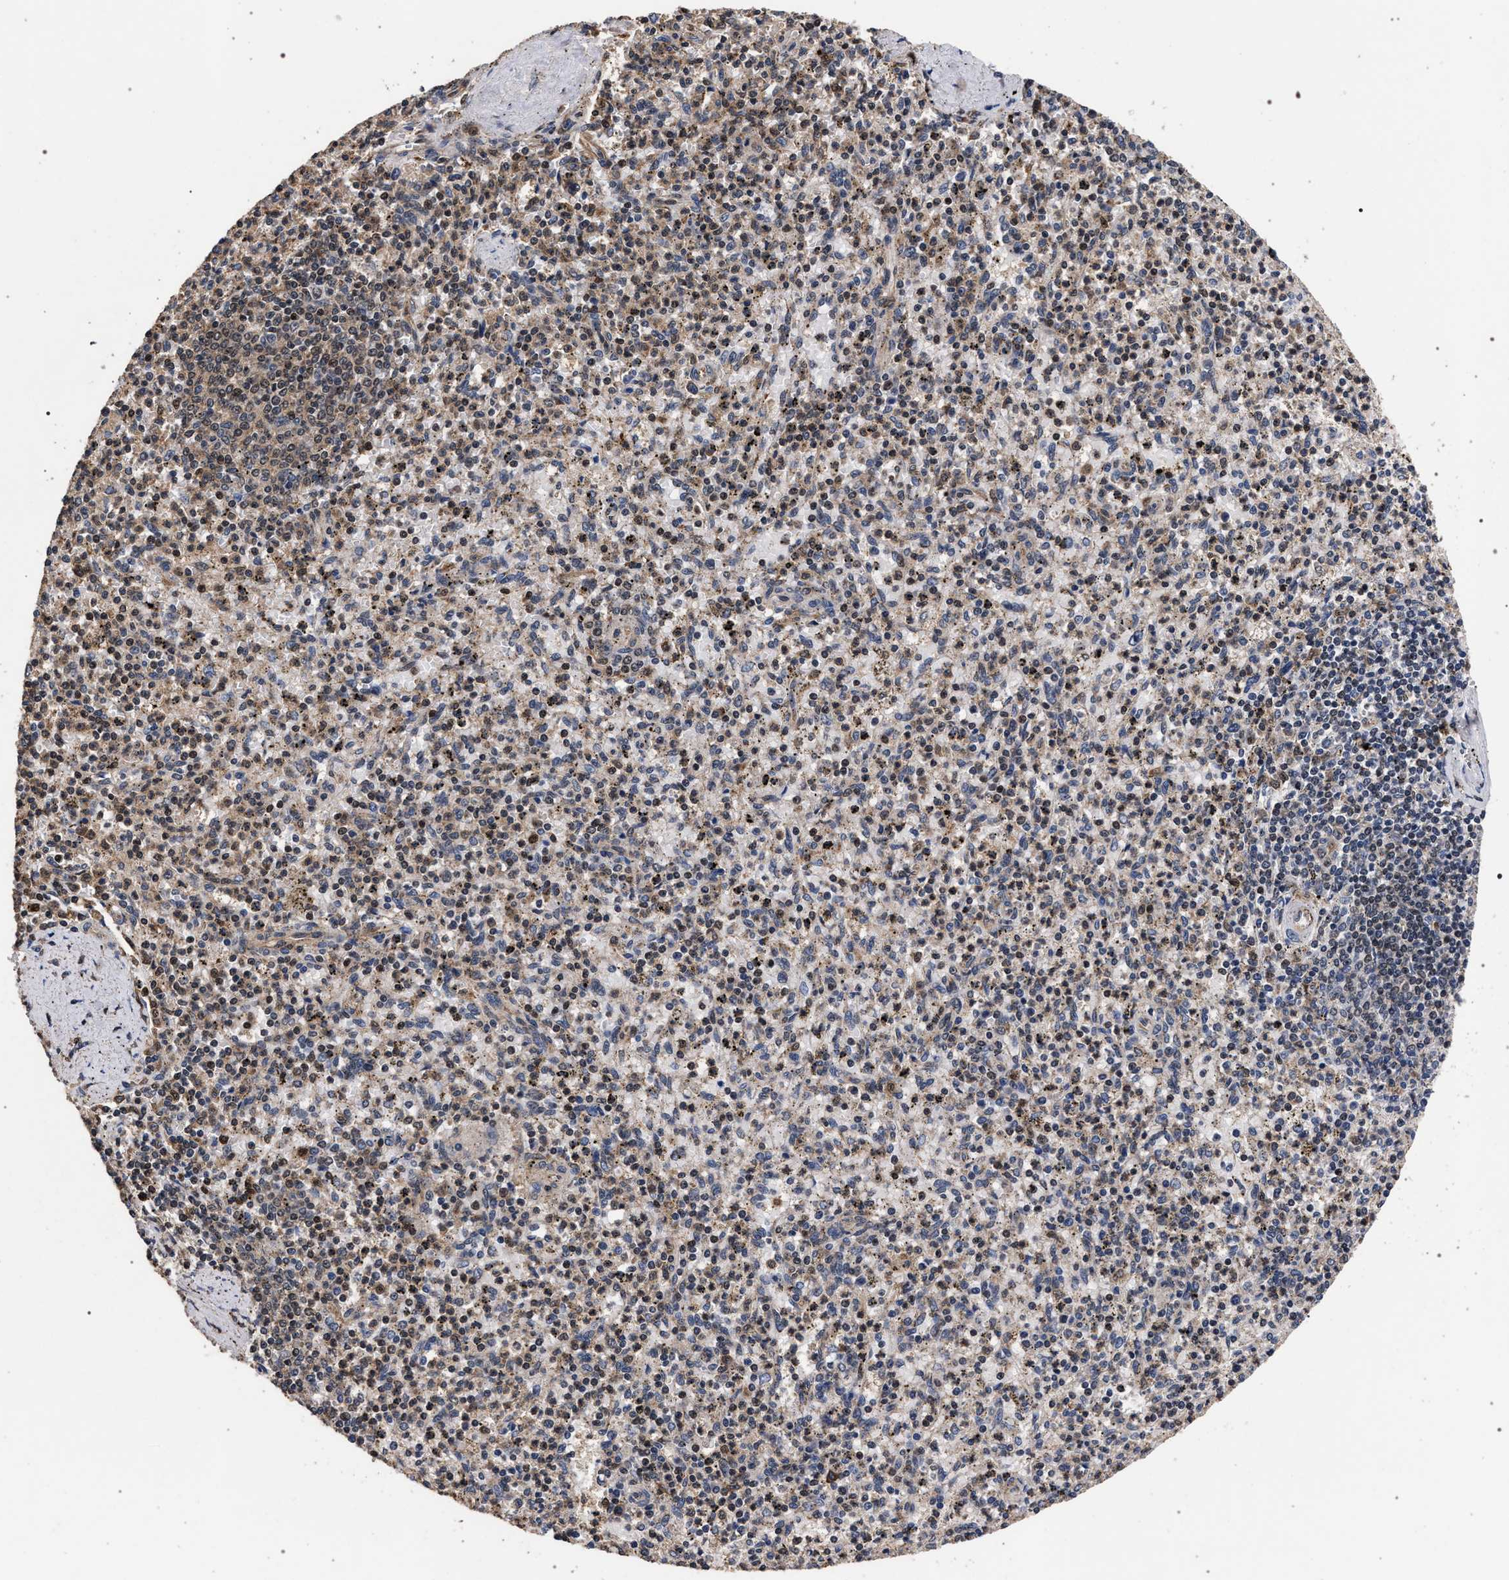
{"staining": {"intensity": "moderate", "quantity": "25%-75%", "location": "cytoplasmic/membranous,nuclear"}, "tissue": "spleen", "cell_type": "Cells in red pulp", "image_type": "normal", "snomed": [{"axis": "morphology", "description": "Normal tissue, NOS"}, {"axis": "topography", "description": "Spleen"}], "caption": "Immunohistochemistry (IHC) of benign spleen displays medium levels of moderate cytoplasmic/membranous,nuclear staining in about 25%-75% of cells in red pulp. (IHC, brightfield microscopy, high magnification).", "gene": "ACOX1", "patient": {"sex": "male", "age": 72}}